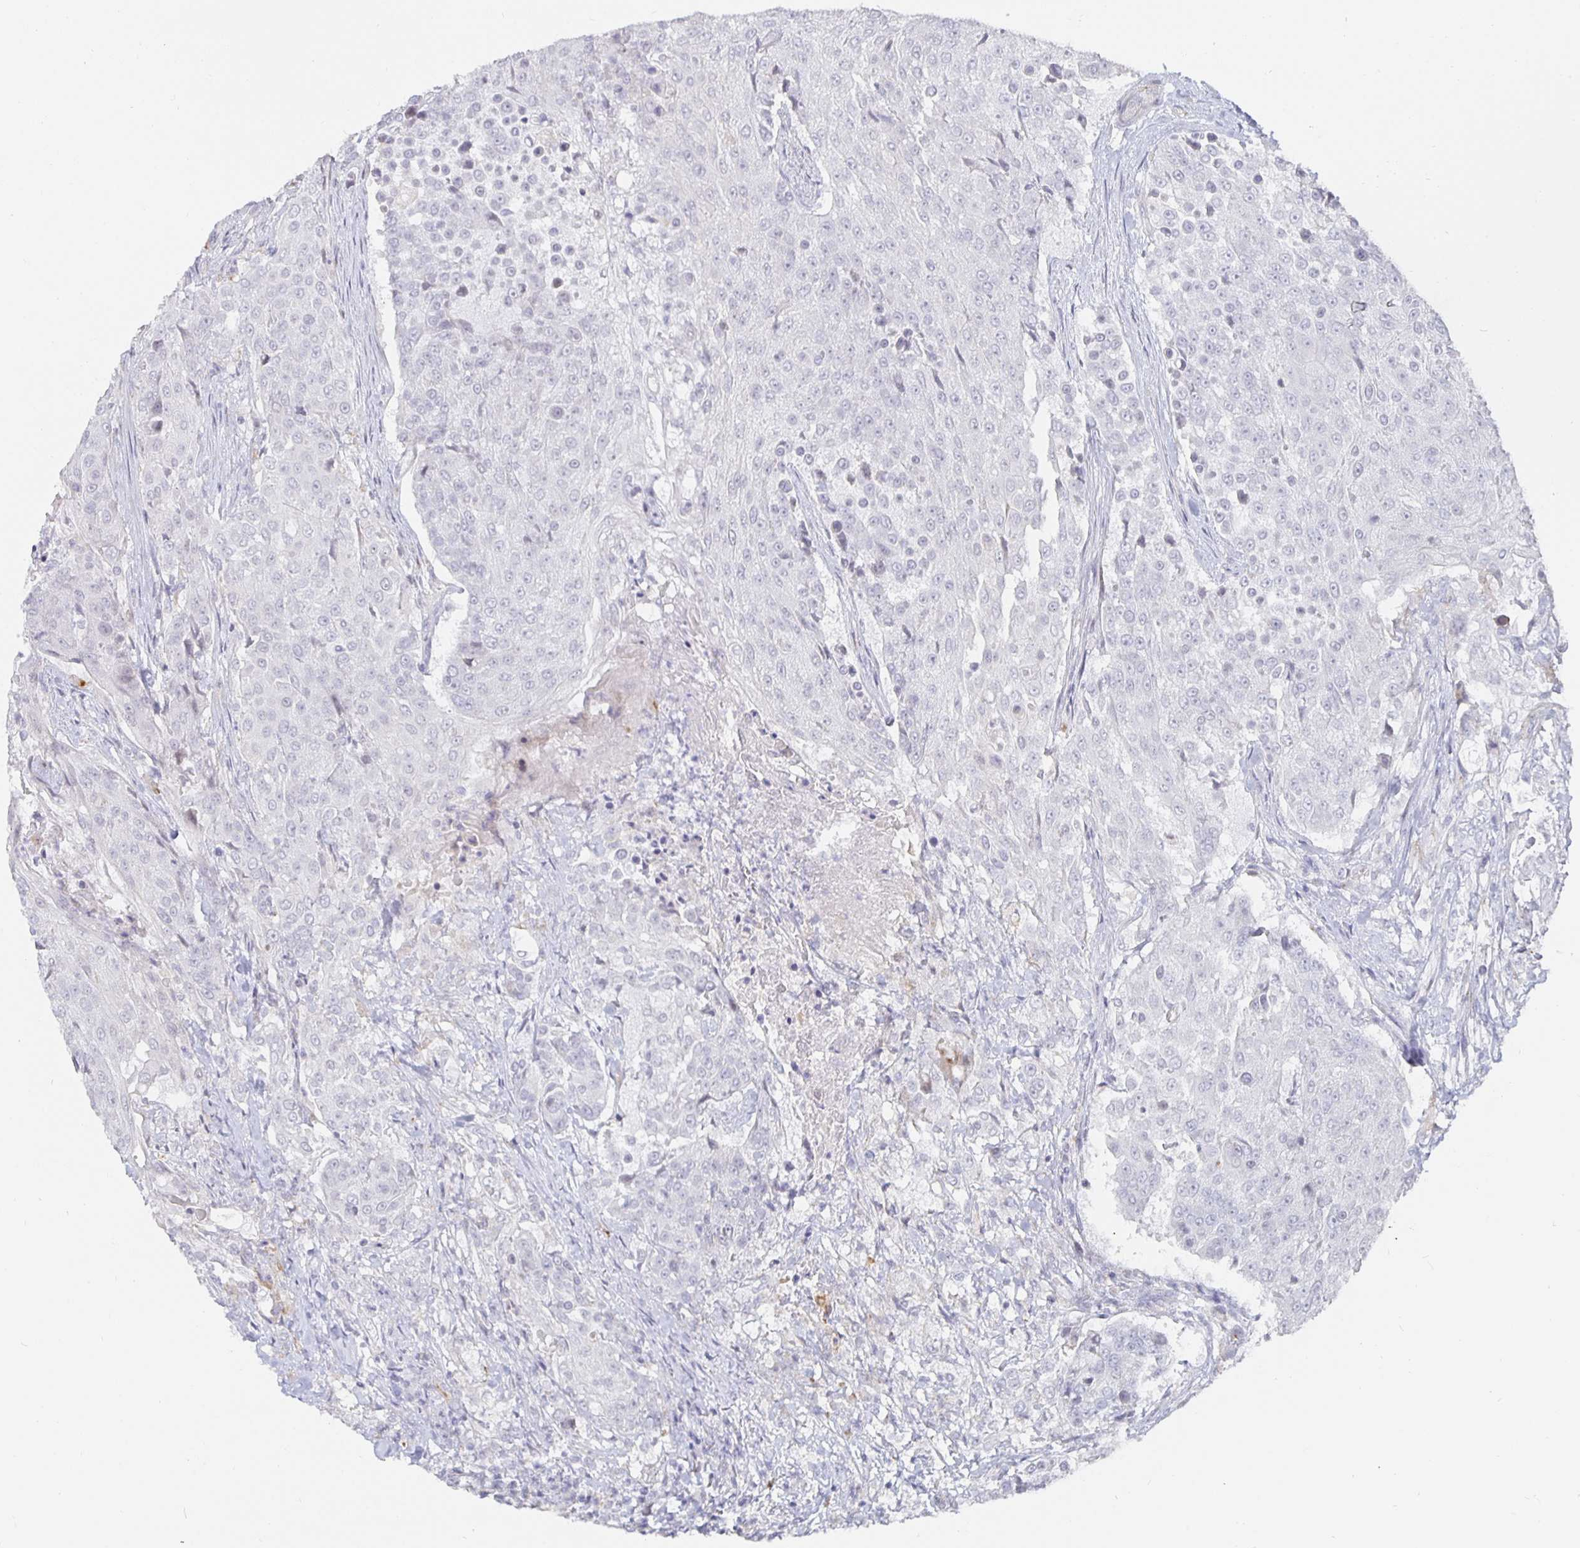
{"staining": {"intensity": "negative", "quantity": "none", "location": "none"}, "tissue": "urothelial cancer", "cell_type": "Tumor cells", "image_type": "cancer", "snomed": [{"axis": "morphology", "description": "Urothelial carcinoma, High grade"}, {"axis": "topography", "description": "Urinary bladder"}], "caption": "Immunohistochemistry (IHC) of human urothelial cancer displays no staining in tumor cells.", "gene": "S100G", "patient": {"sex": "female", "age": 63}}